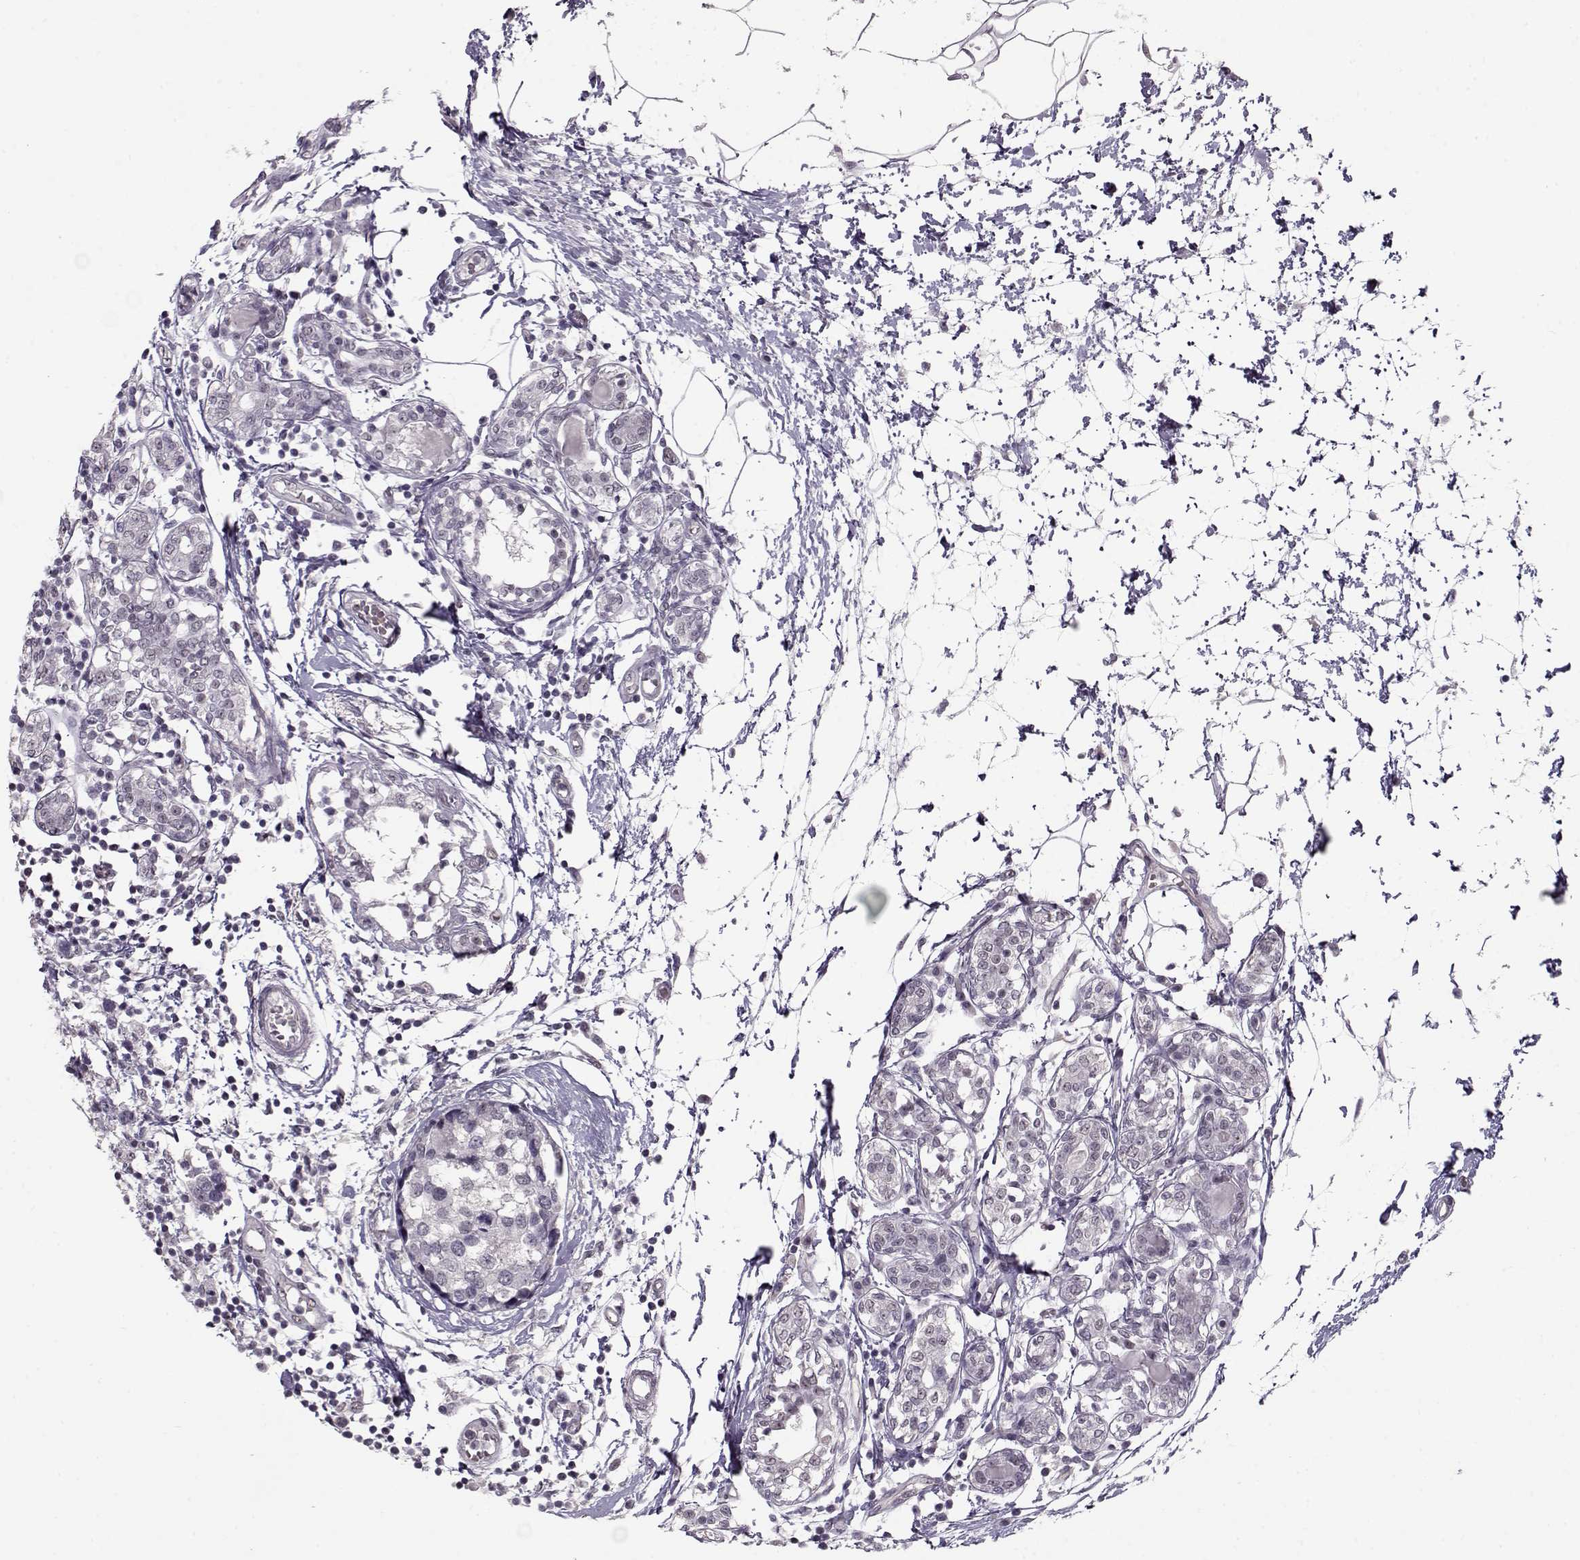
{"staining": {"intensity": "negative", "quantity": "none", "location": "none"}, "tissue": "breast cancer", "cell_type": "Tumor cells", "image_type": "cancer", "snomed": [{"axis": "morphology", "description": "Lobular carcinoma"}, {"axis": "topography", "description": "Breast"}], "caption": "The photomicrograph shows no staining of tumor cells in lobular carcinoma (breast).", "gene": "PCP4", "patient": {"sex": "female", "age": 59}}